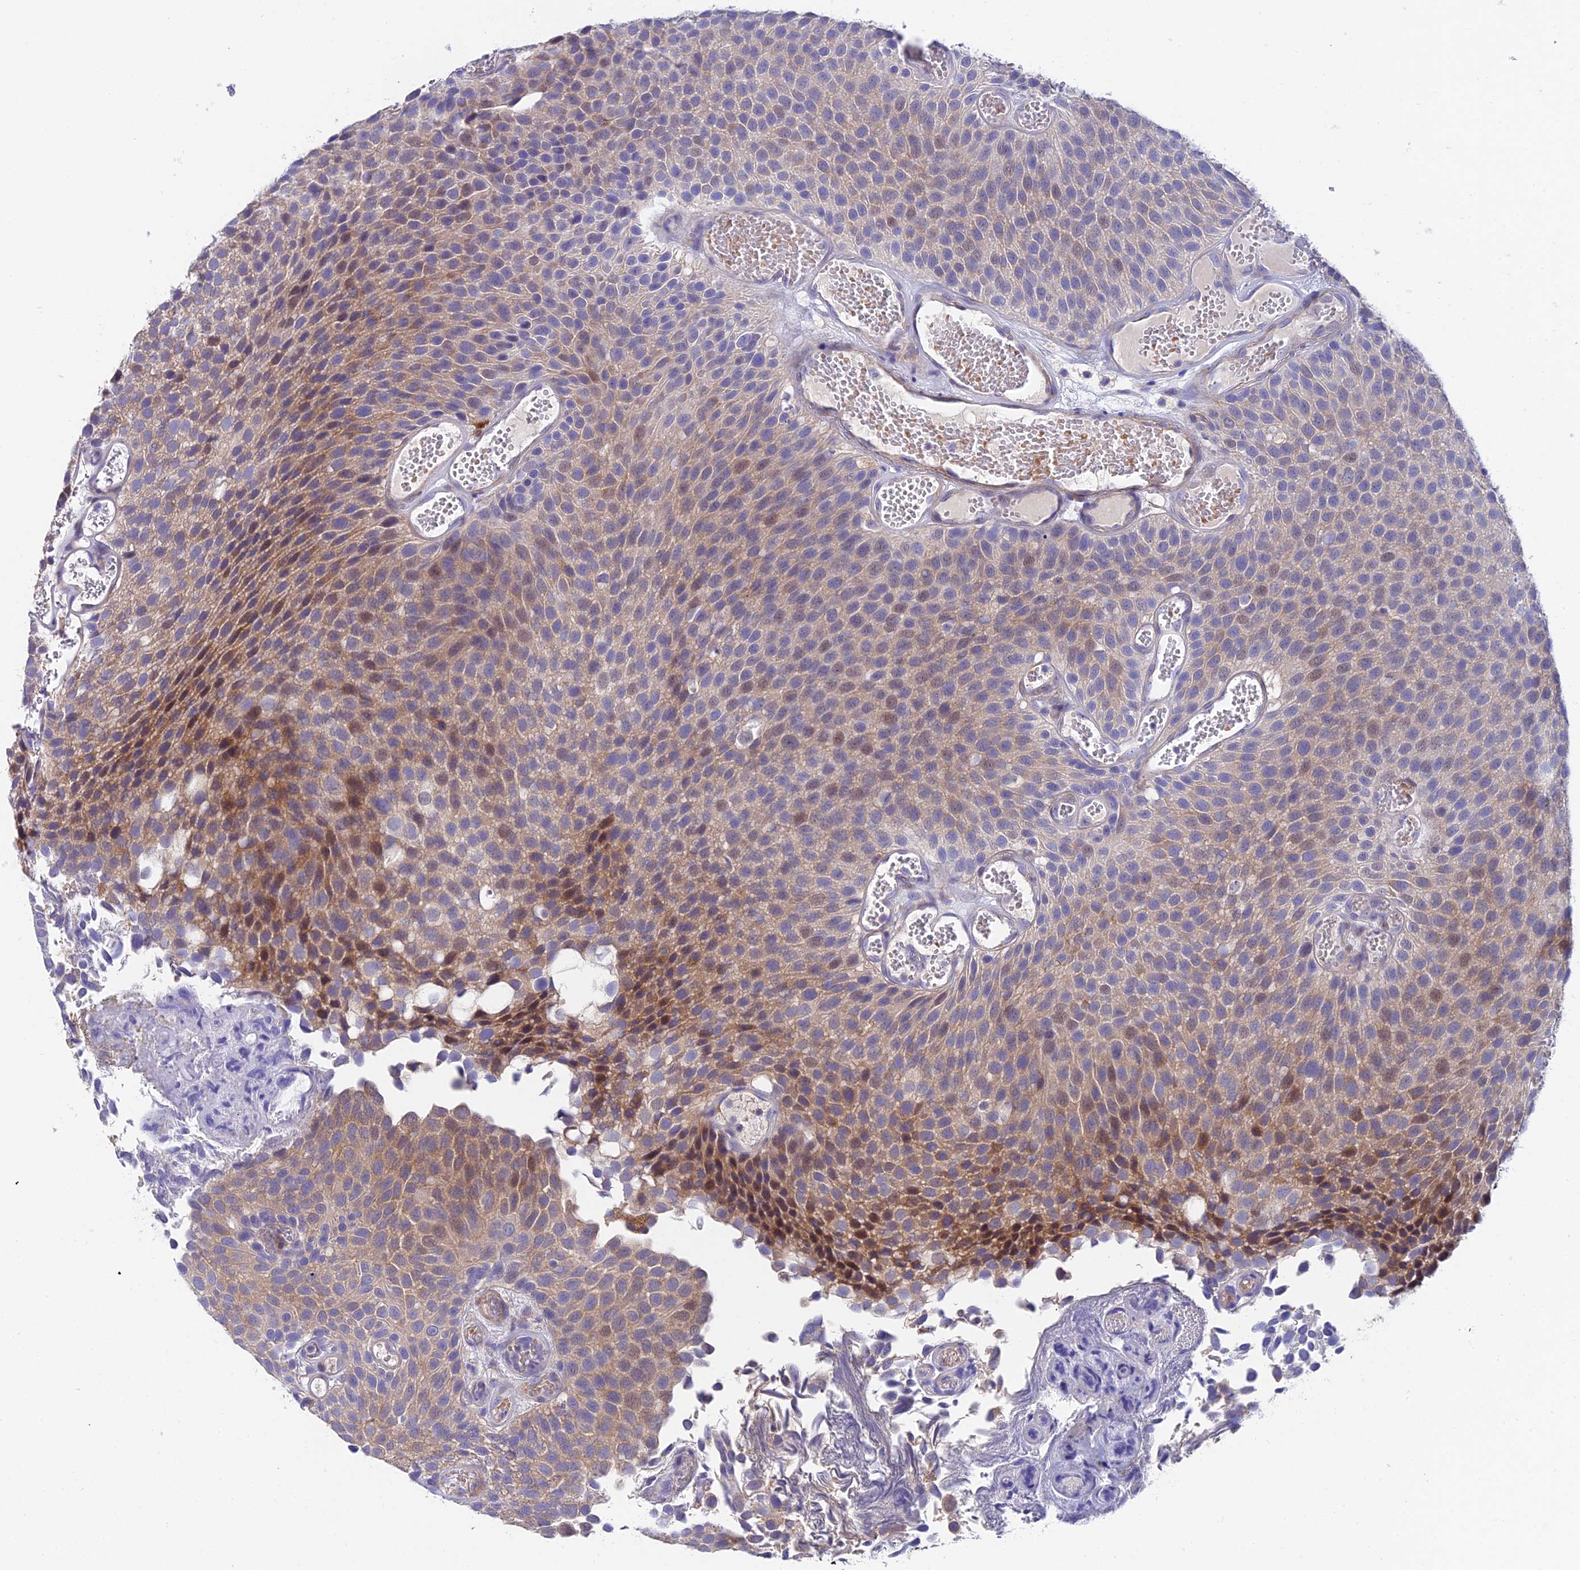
{"staining": {"intensity": "moderate", "quantity": "25%-75%", "location": "cytoplasmic/membranous,nuclear"}, "tissue": "urothelial cancer", "cell_type": "Tumor cells", "image_type": "cancer", "snomed": [{"axis": "morphology", "description": "Urothelial carcinoma, Low grade"}, {"axis": "topography", "description": "Urinary bladder"}], "caption": "Low-grade urothelial carcinoma was stained to show a protein in brown. There is medium levels of moderate cytoplasmic/membranous and nuclear staining in approximately 25%-75% of tumor cells. The staining is performed using DAB (3,3'-diaminobenzidine) brown chromogen to label protein expression. The nuclei are counter-stained blue using hematoxylin.", "gene": "DUSP29", "patient": {"sex": "male", "age": 89}}